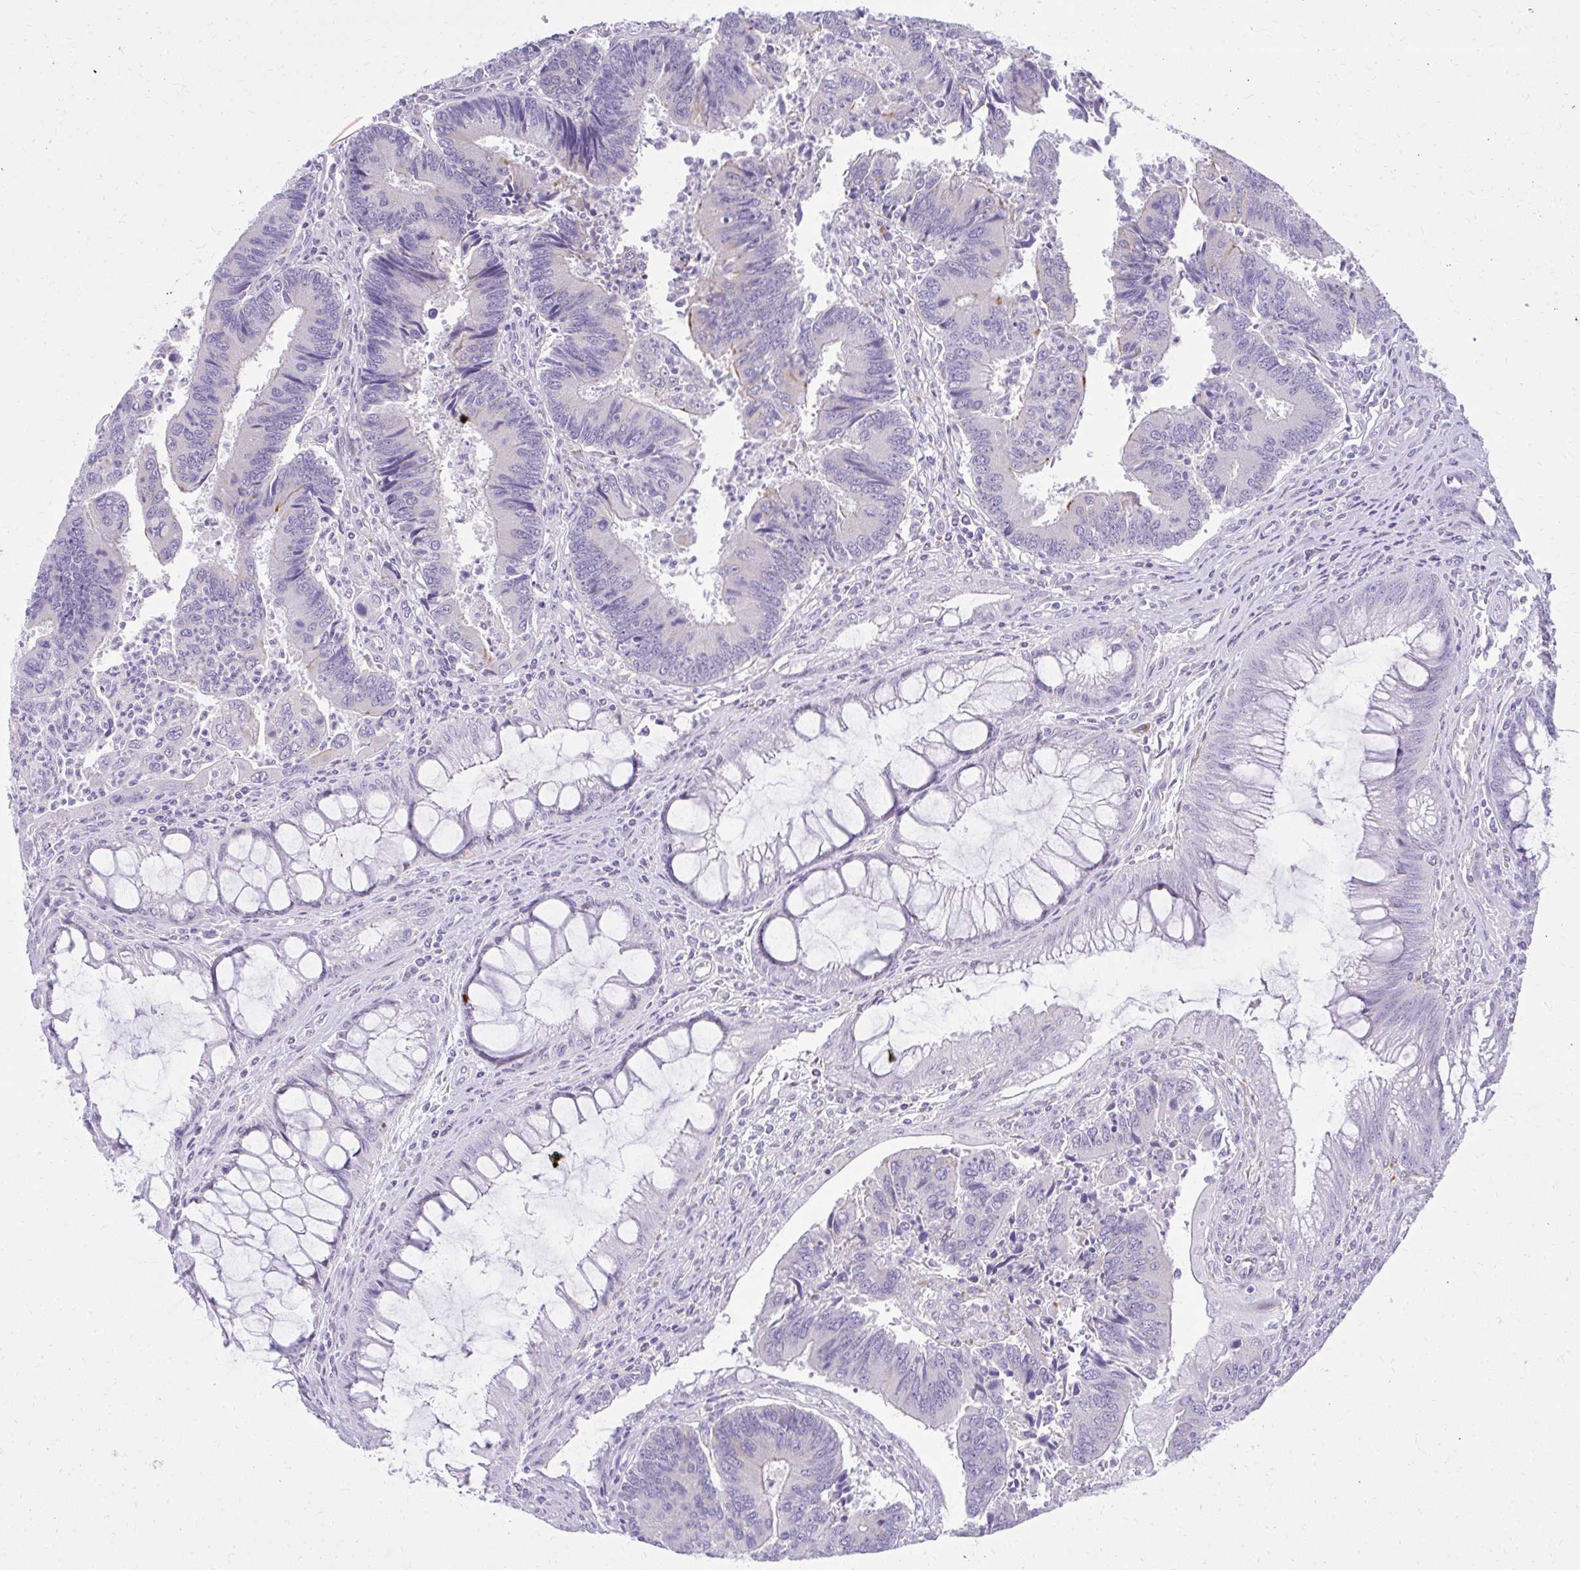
{"staining": {"intensity": "negative", "quantity": "none", "location": "none"}, "tissue": "colorectal cancer", "cell_type": "Tumor cells", "image_type": "cancer", "snomed": [{"axis": "morphology", "description": "Adenocarcinoma, NOS"}, {"axis": "topography", "description": "Colon"}], "caption": "Photomicrograph shows no protein positivity in tumor cells of colorectal cancer (adenocarcinoma) tissue.", "gene": "PRAP1", "patient": {"sex": "female", "age": 67}}